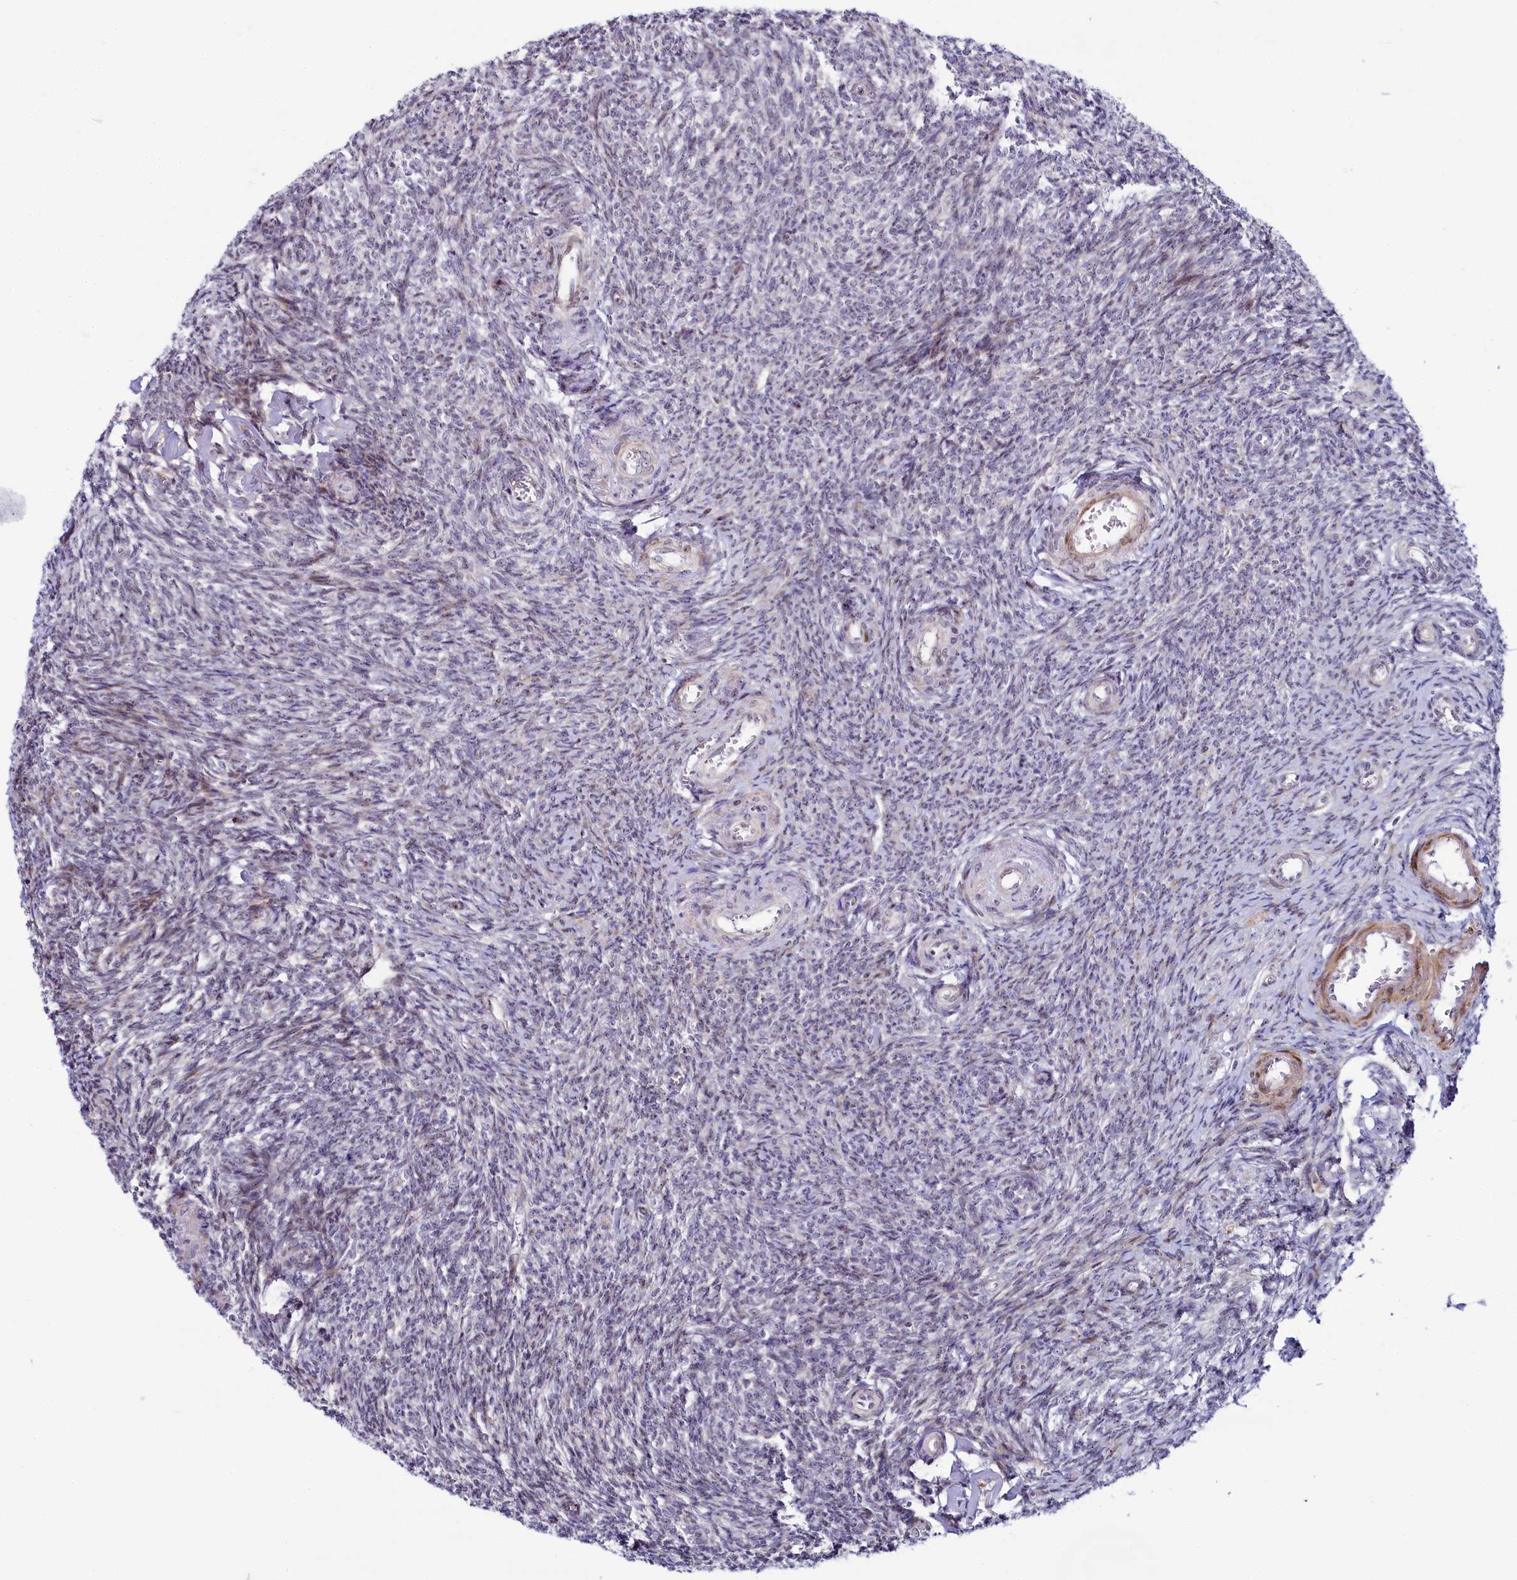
{"staining": {"intensity": "weak", "quantity": "25%-75%", "location": "nuclear"}, "tissue": "ovary", "cell_type": "Ovarian stroma cells", "image_type": "normal", "snomed": [{"axis": "morphology", "description": "Normal tissue, NOS"}, {"axis": "topography", "description": "Ovary"}], "caption": "This is a histology image of immunohistochemistry staining of normal ovary, which shows weak positivity in the nuclear of ovarian stroma cells.", "gene": "TCOF1", "patient": {"sex": "female", "age": 44}}